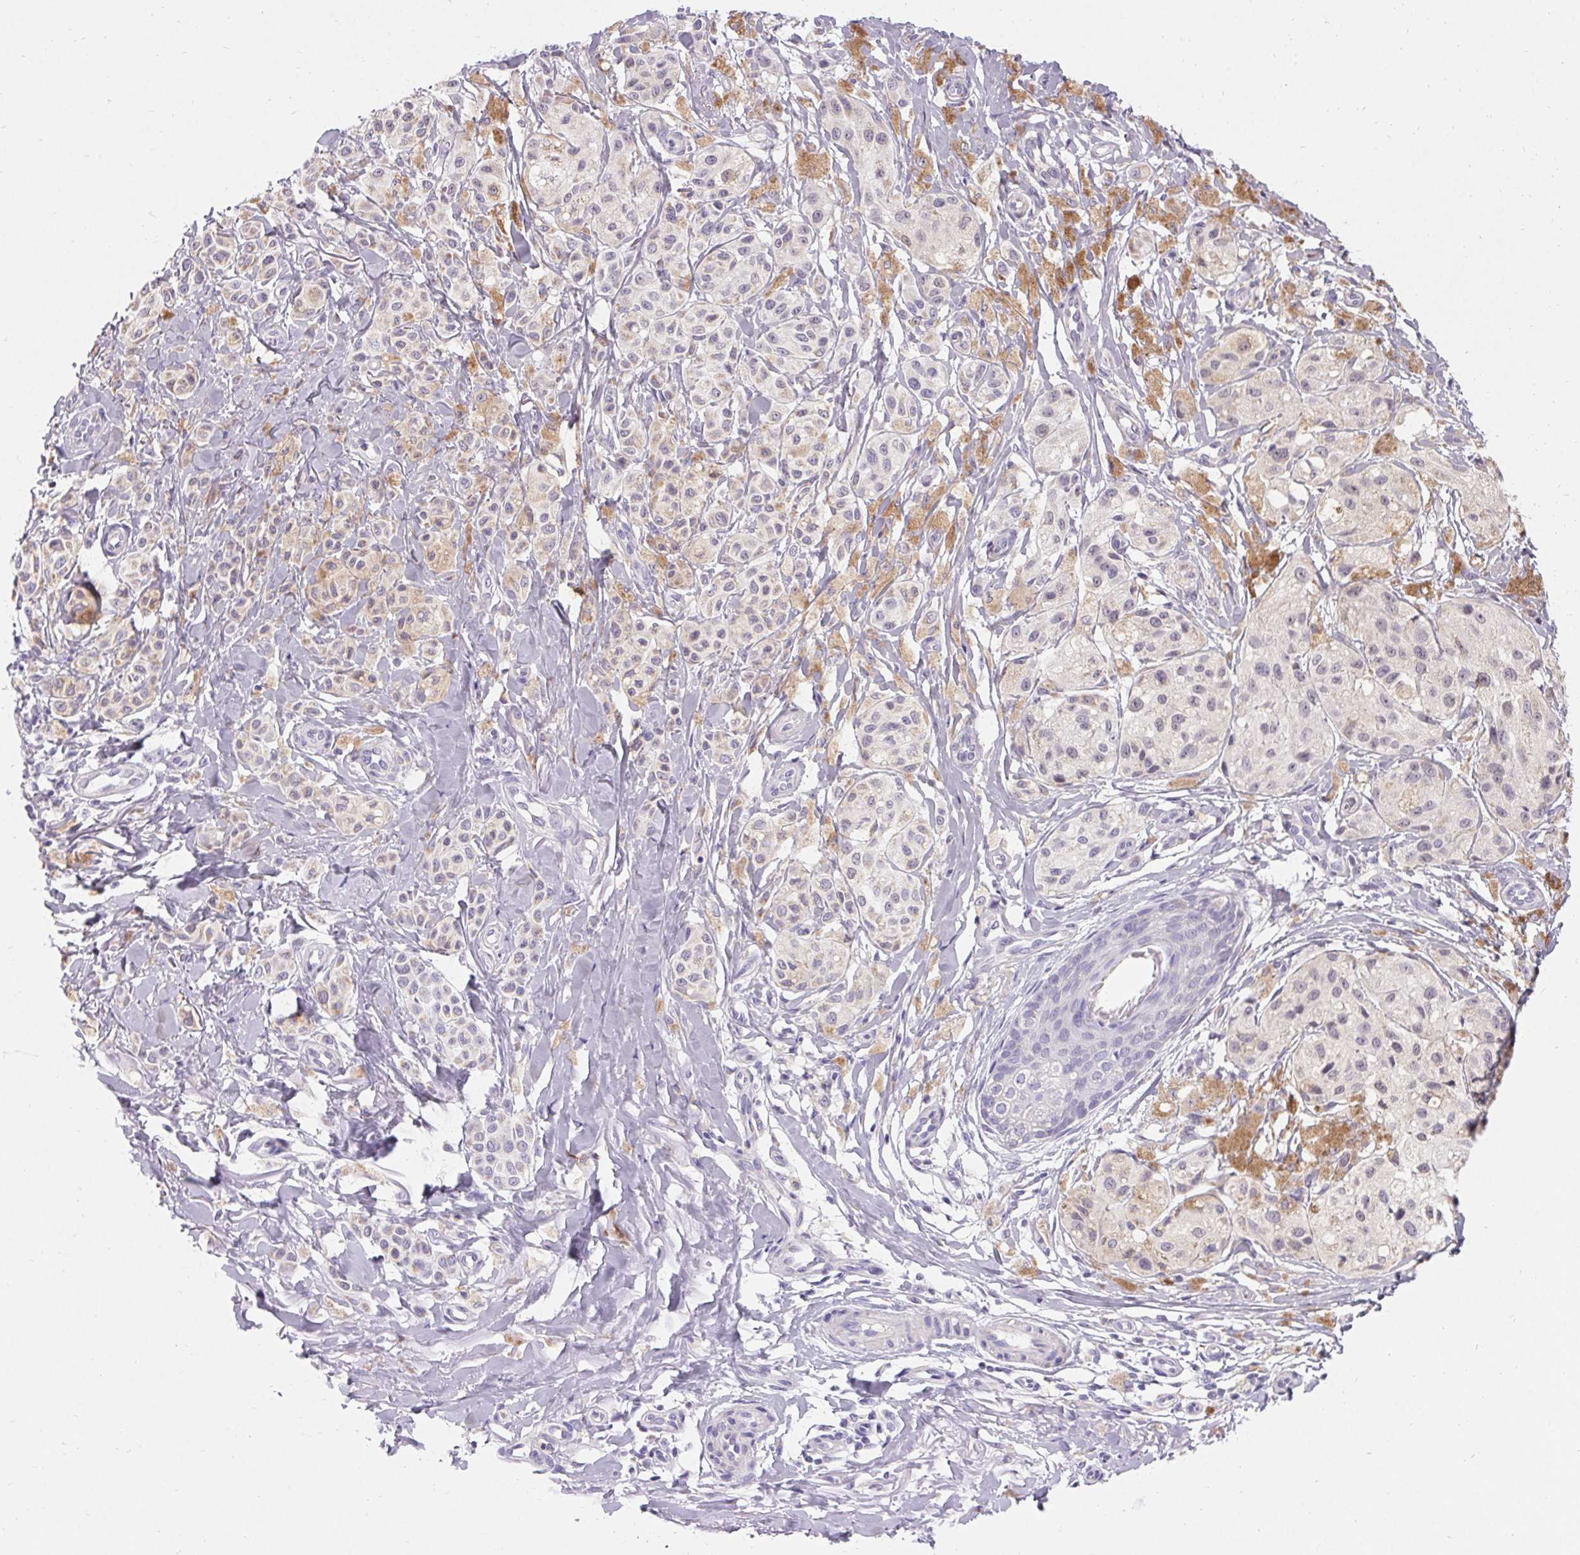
{"staining": {"intensity": "negative", "quantity": "none", "location": "none"}, "tissue": "melanoma", "cell_type": "Tumor cells", "image_type": "cancer", "snomed": [{"axis": "morphology", "description": "Malignant melanoma, NOS"}, {"axis": "topography", "description": "Skin"}], "caption": "This is an immunohistochemistry (IHC) histopathology image of malignant melanoma. There is no staining in tumor cells.", "gene": "ASGR2", "patient": {"sex": "female", "age": 80}}